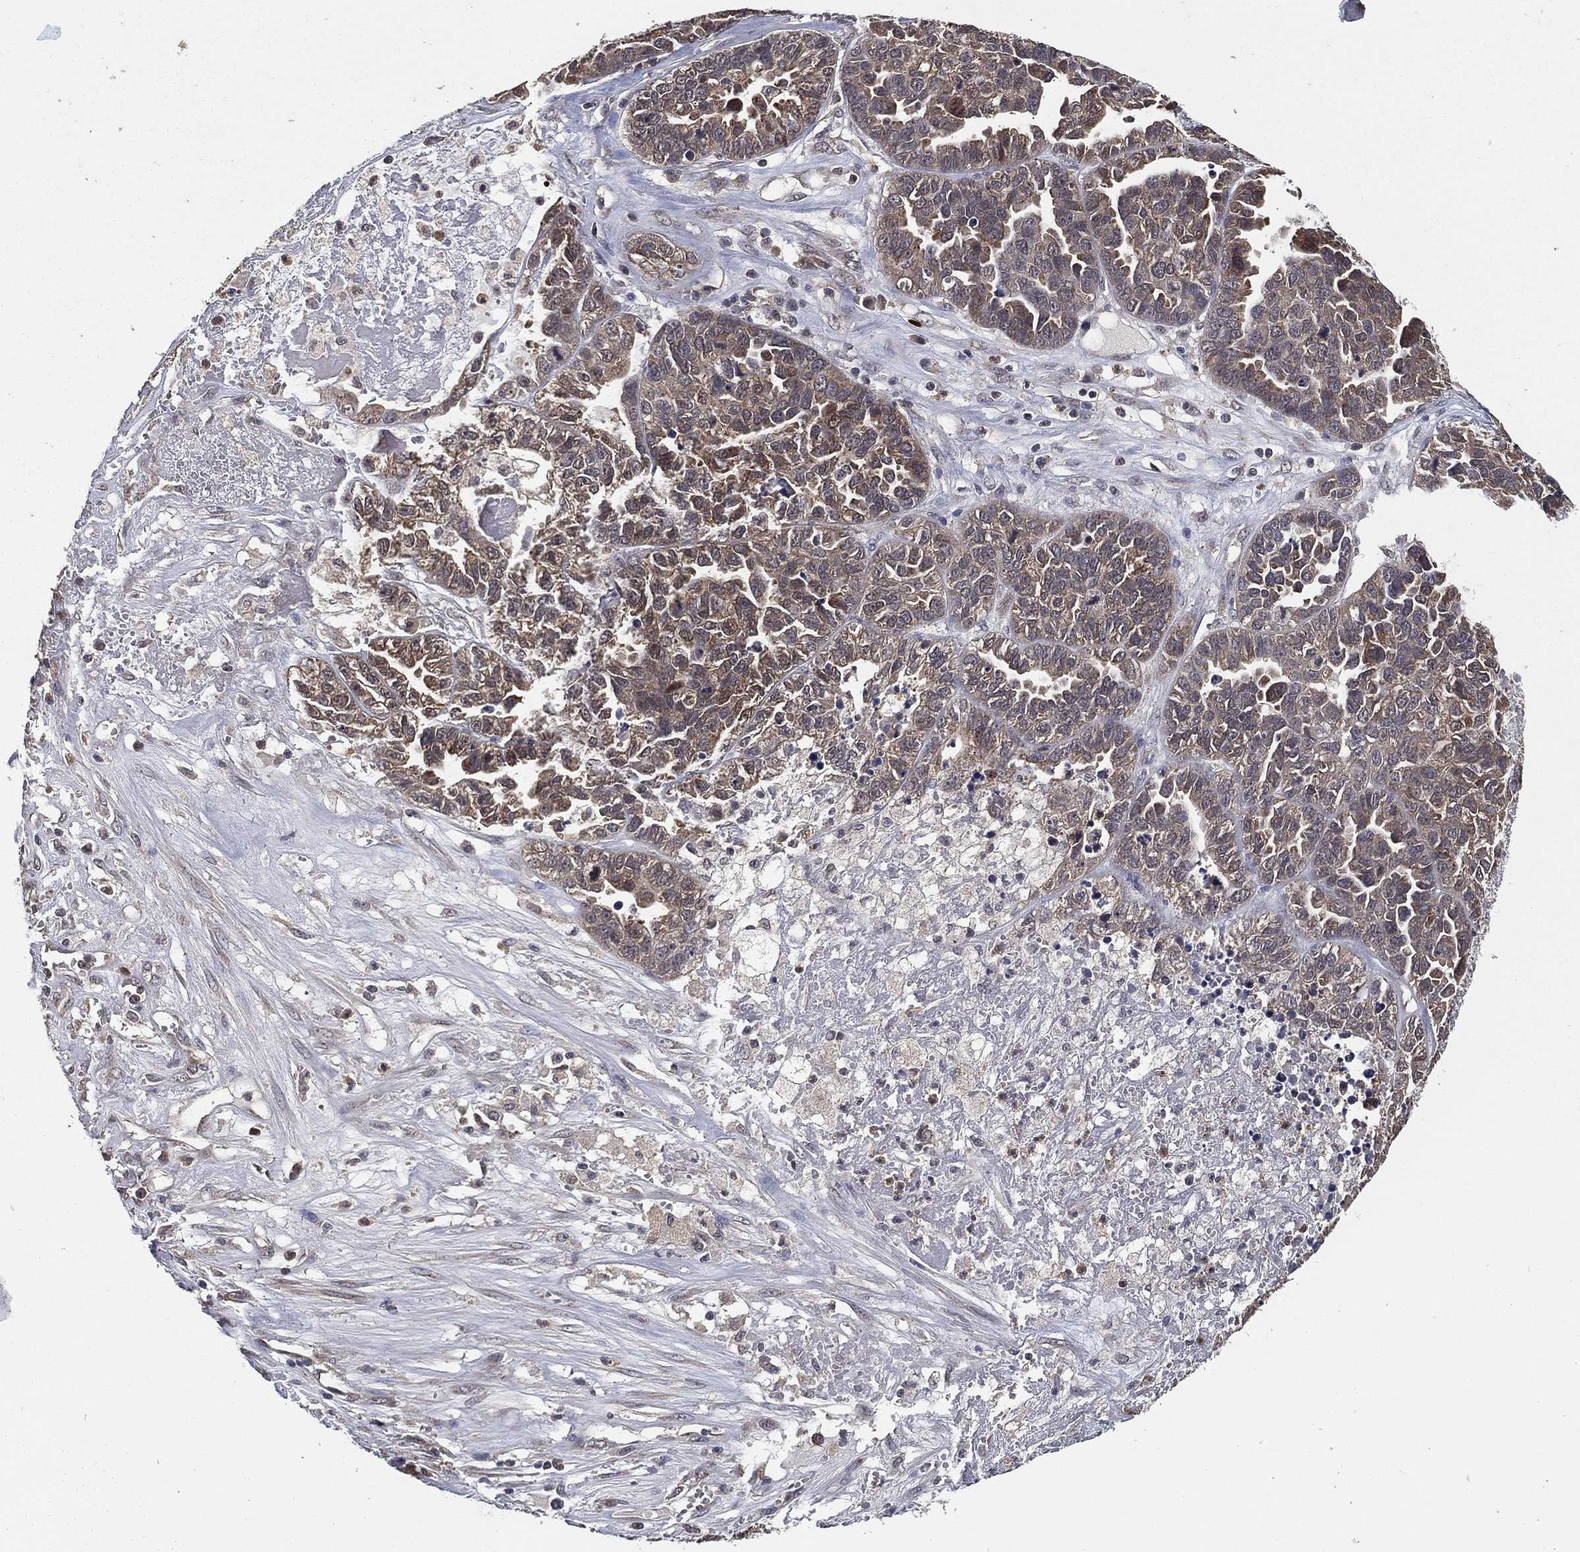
{"staining": {"intensity": "weak", "quantity": "25%-75%", "location": "cytoplasmic/membranous"}, "tissue": "ovarian cancer", "cell_type": "Tumor cells", "image_type": "cancer", "snomed": [{"axis": "morphology", "description": "Cystadenocarcinoma, serous, NOS"}, {"axis": "topography", "description": "Ovary"}], "caption": "Immunohistochemical staining of human ovarian cancer exhibits low levels of weak cytoplasmic/membranous protein expression in about 25%-75% of tumor cells.", "gene": "PCNT", "patient": {"sex": "female", "age": 87}}